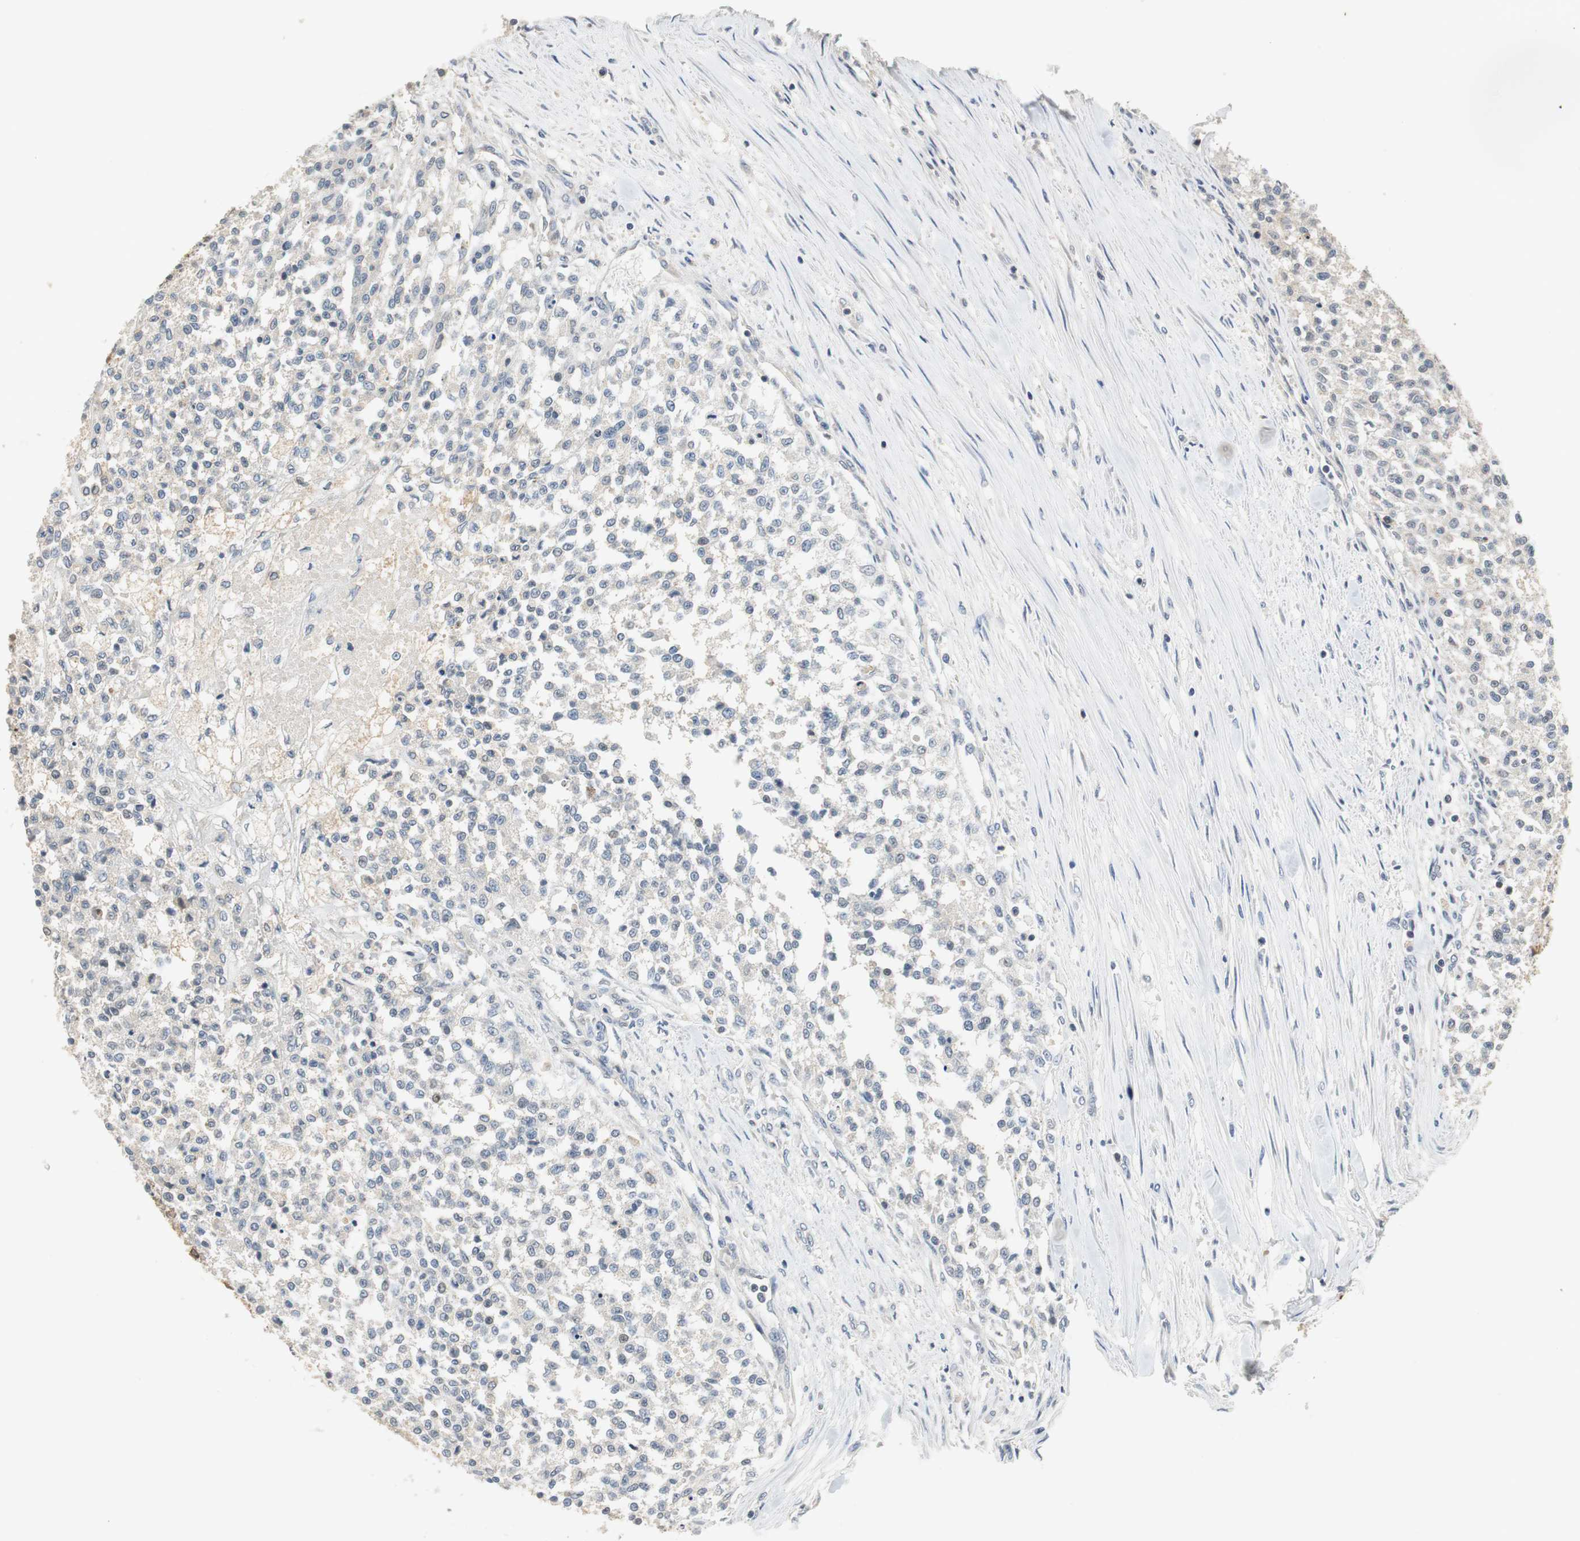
{"staining": {"intensity": "weak", "quantity": "<25%", "location": "cytoplasmic/membranous"}, "tissue": "testis cancer", "cell_type": "Tumor cells", "image_type": "cancer", "snomed": [{"axis": "morphology", "description": "Seminoma, NOS"}, {"axis": "topography", "description": "Testis"}], "caption": "An immunohistochemistry micrograph of testis cancer (seminoma) is shown. There is no staining in tumor cells of testis cancer (seminoma). (Brightfield microscopy of DAB immunohistochemistry (IHC) at high magnification).", "gene": "GLCCI1", "patient": {"sex": "male", "age": 59}}